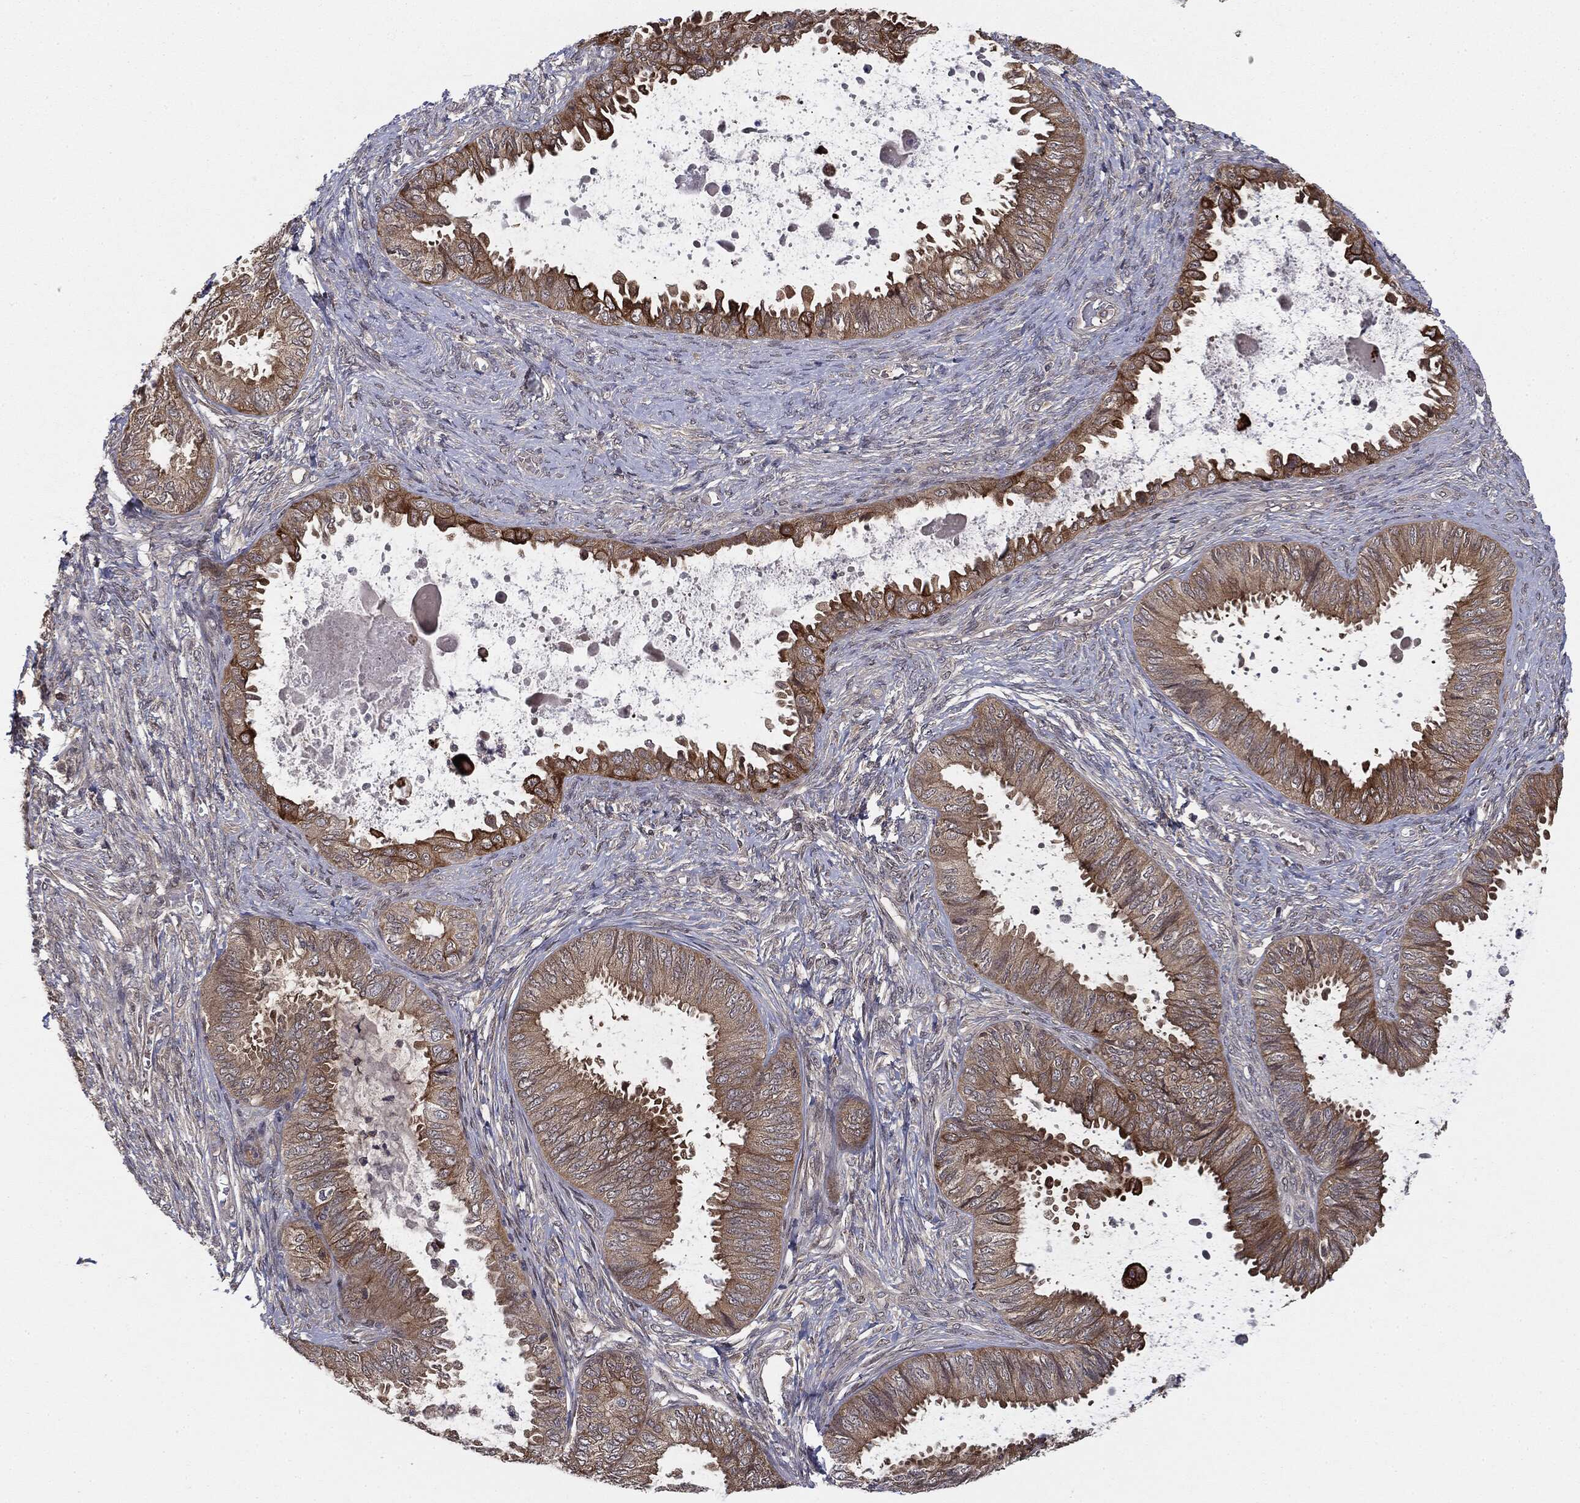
{"staining": {"intensity": "moderate", "quantity": "25%-75%", "location": "cytoplasmic/membranous"}, "tissue": "ovarian cancer", "cell_type": "Tumor cells", "image_type": "cancer", "snomed": [{"axis": "morphology", "description": "Carcinoma, endometroid"}, {"axis": "topography", "description": "Ovary"}], "caption": "High-power microscopy captured an immunohistochemistry (IHC) histopathology image of ovarian endometroid carcinoma, revealing moderate cytoplasmic/membranous expression in approximately 25%-75% of tumor cells.", "gene": "KRT7", "patient": {"sex": "female", "age": 70}}